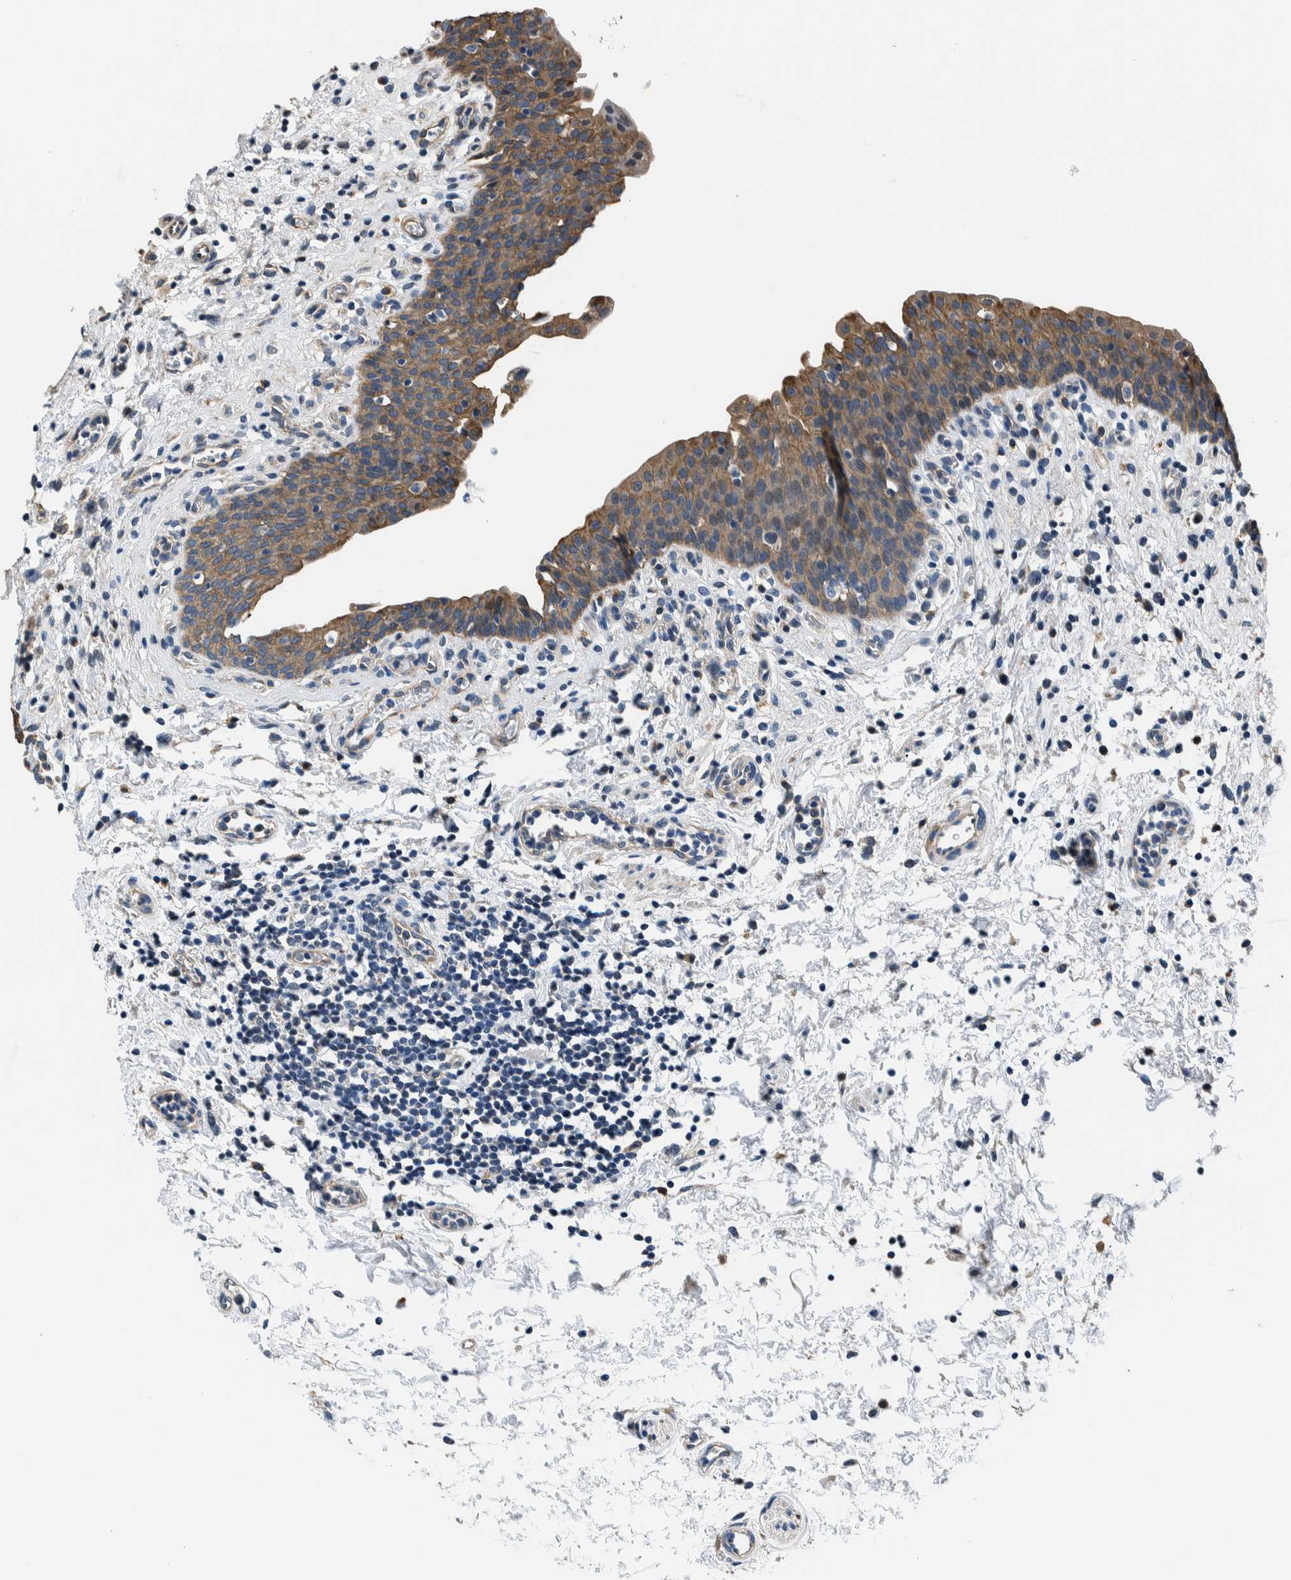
{"staining": {"intensity": "moderate", "quantity": ">75%", "location": "cytoplasmic/membranous"}, "tissue": "urinary bladder", "cell_type": "Urothelial cells", "image_type": "normal", "snomed": [{"axis": "morphology", "description": "Normal tissue, NOS"}, {"axis": "topography", "description": "Urinary bladder"}], "caption": "An image of human urinary bladder stained for a protein displays moderate cytoplasmic/membranous brown staining in urothelial cells.", "gene": "NIBAN2", "patient": {"sex": "male", "age": 37}}